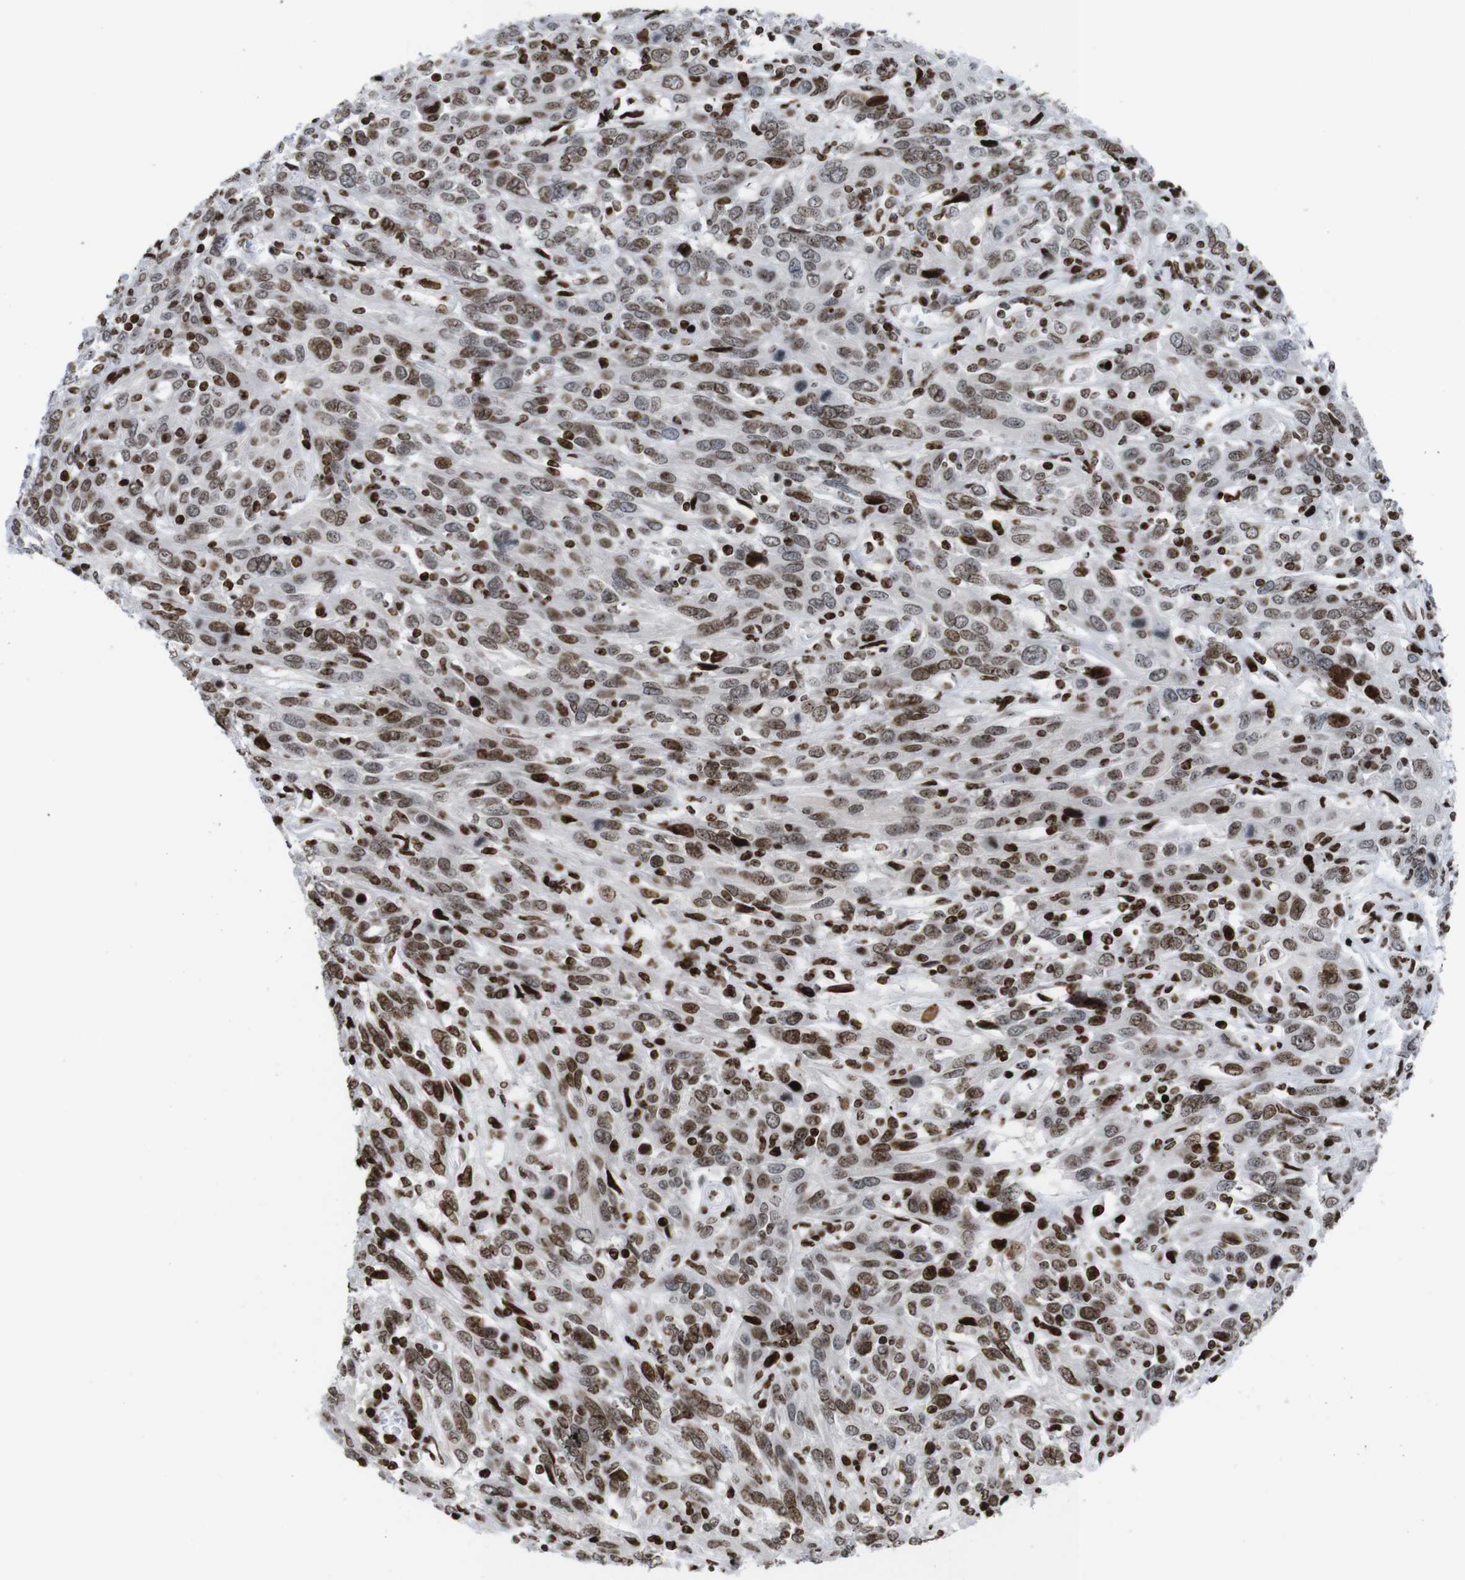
{"staining": {"intensity": "moderate", "quantity": ">75%", "location": "nuclear"}, "tissue": "cervical cancer", "cell_type": "Tumor cells", "image_type": "cancer", "snomed": [{"axis": "morphology", "description": "Squamous cell carcinoma, NOS"}, {"axis": "topography", "description": "Cervix"}], "caption": "Immunohistochemical staining of human cervical cancer displays medium levels of moderate nuclear positivity in approximately >75% of tumor cells.", "gene": "H1-4", "patient": {"sex": "female", "age": 46}}